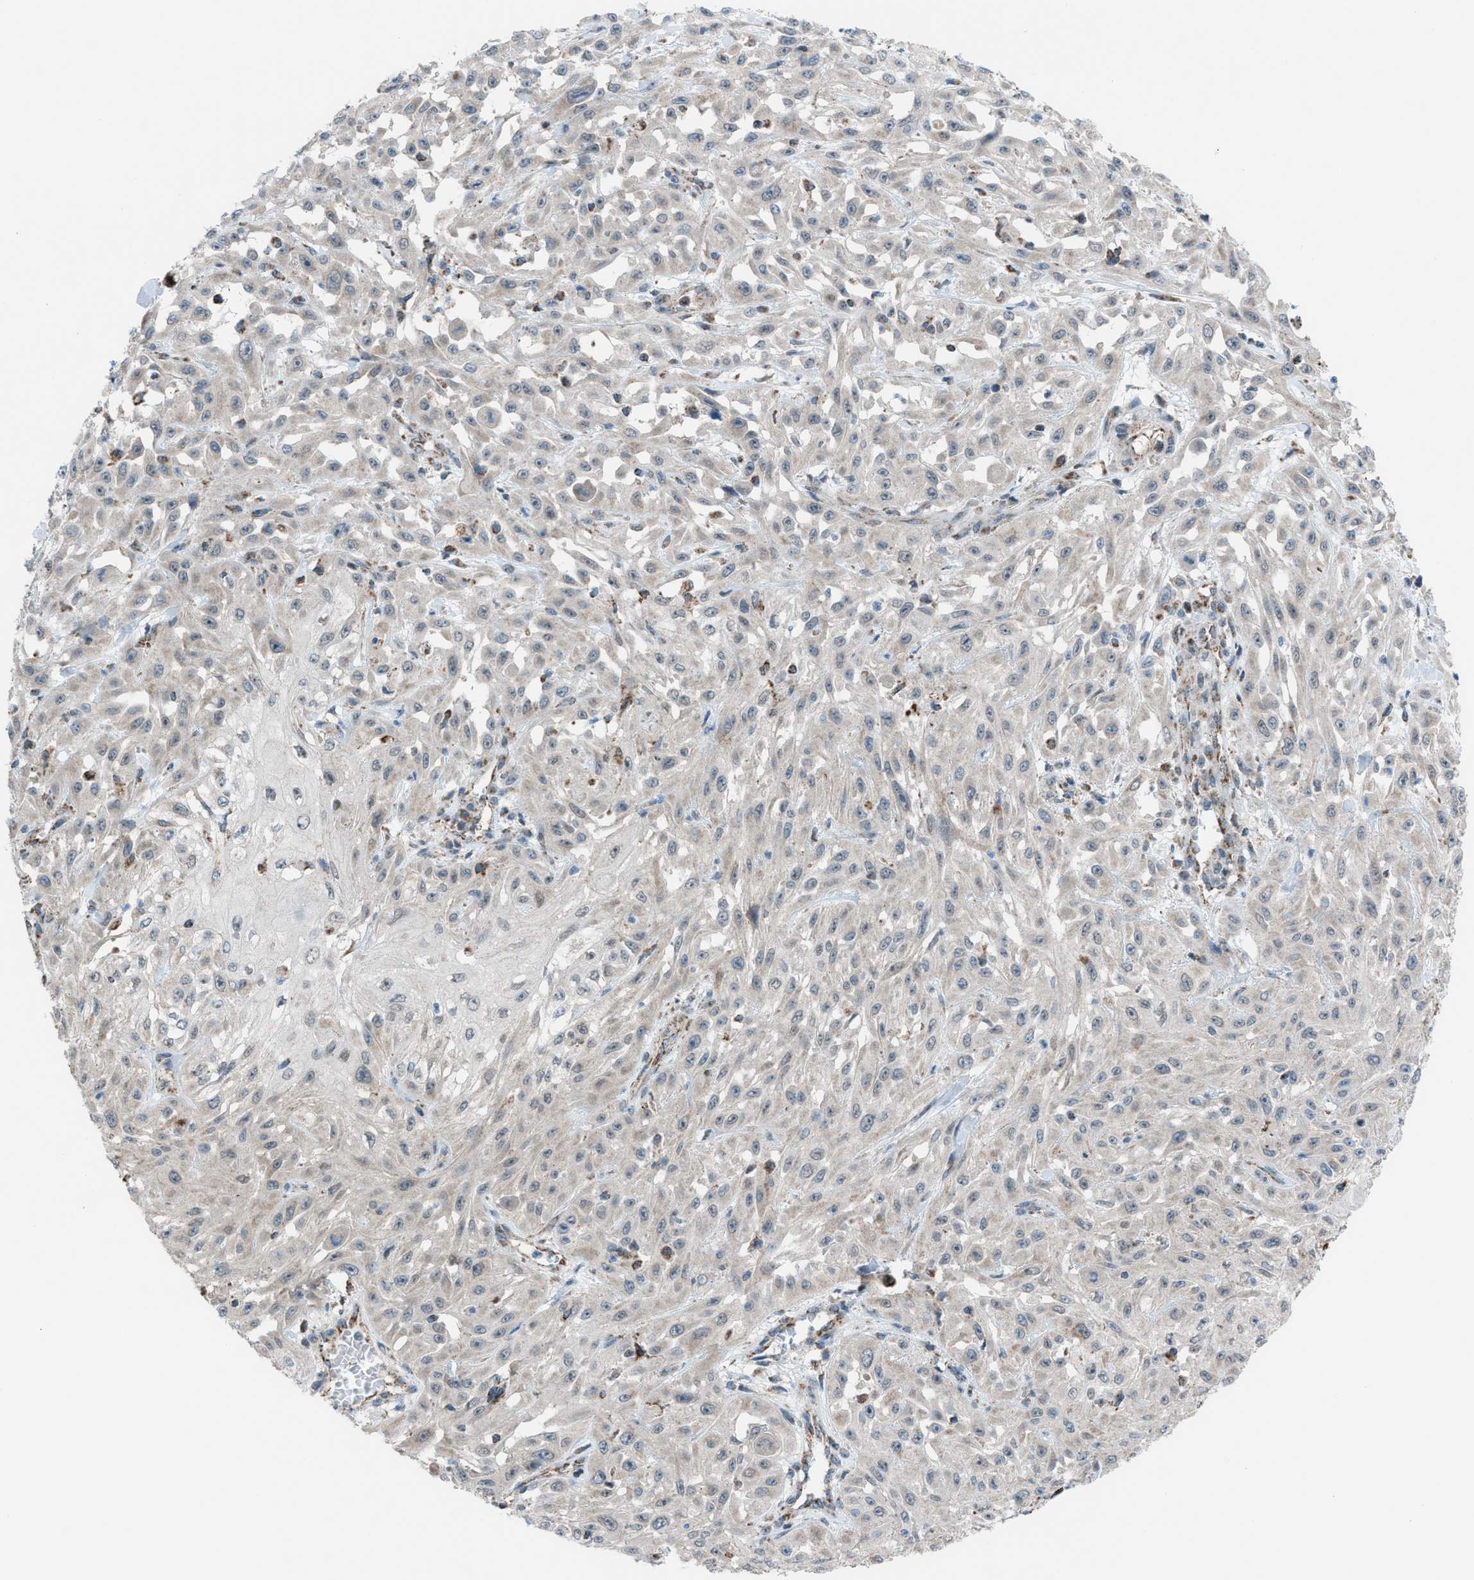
{"staining": {"intensity": "negative", "quantity": "none", "location": "none"}, "tissue": "skin cancer", "cell_type": "Tumor cells", "image_type": "cancer", "snomed": [{"axis": "morphology", "description": "Squamous cell carcinoma, NOS"}, {"axis": "morphology", "description": "Squamous cell carcinoma, metastatic, NOS"}, {"axis": "topography", "description": "Skin"}, {"axis": "topography", "description": "Lymph node"}], "caption": "The immunohistochemistry photomicrograph has no significant staining in tumor cells of skin cancer (squamous cell carcinoma) tissue.", "gene": "SRM", "patient": {"sex": "male", "age": 75}}